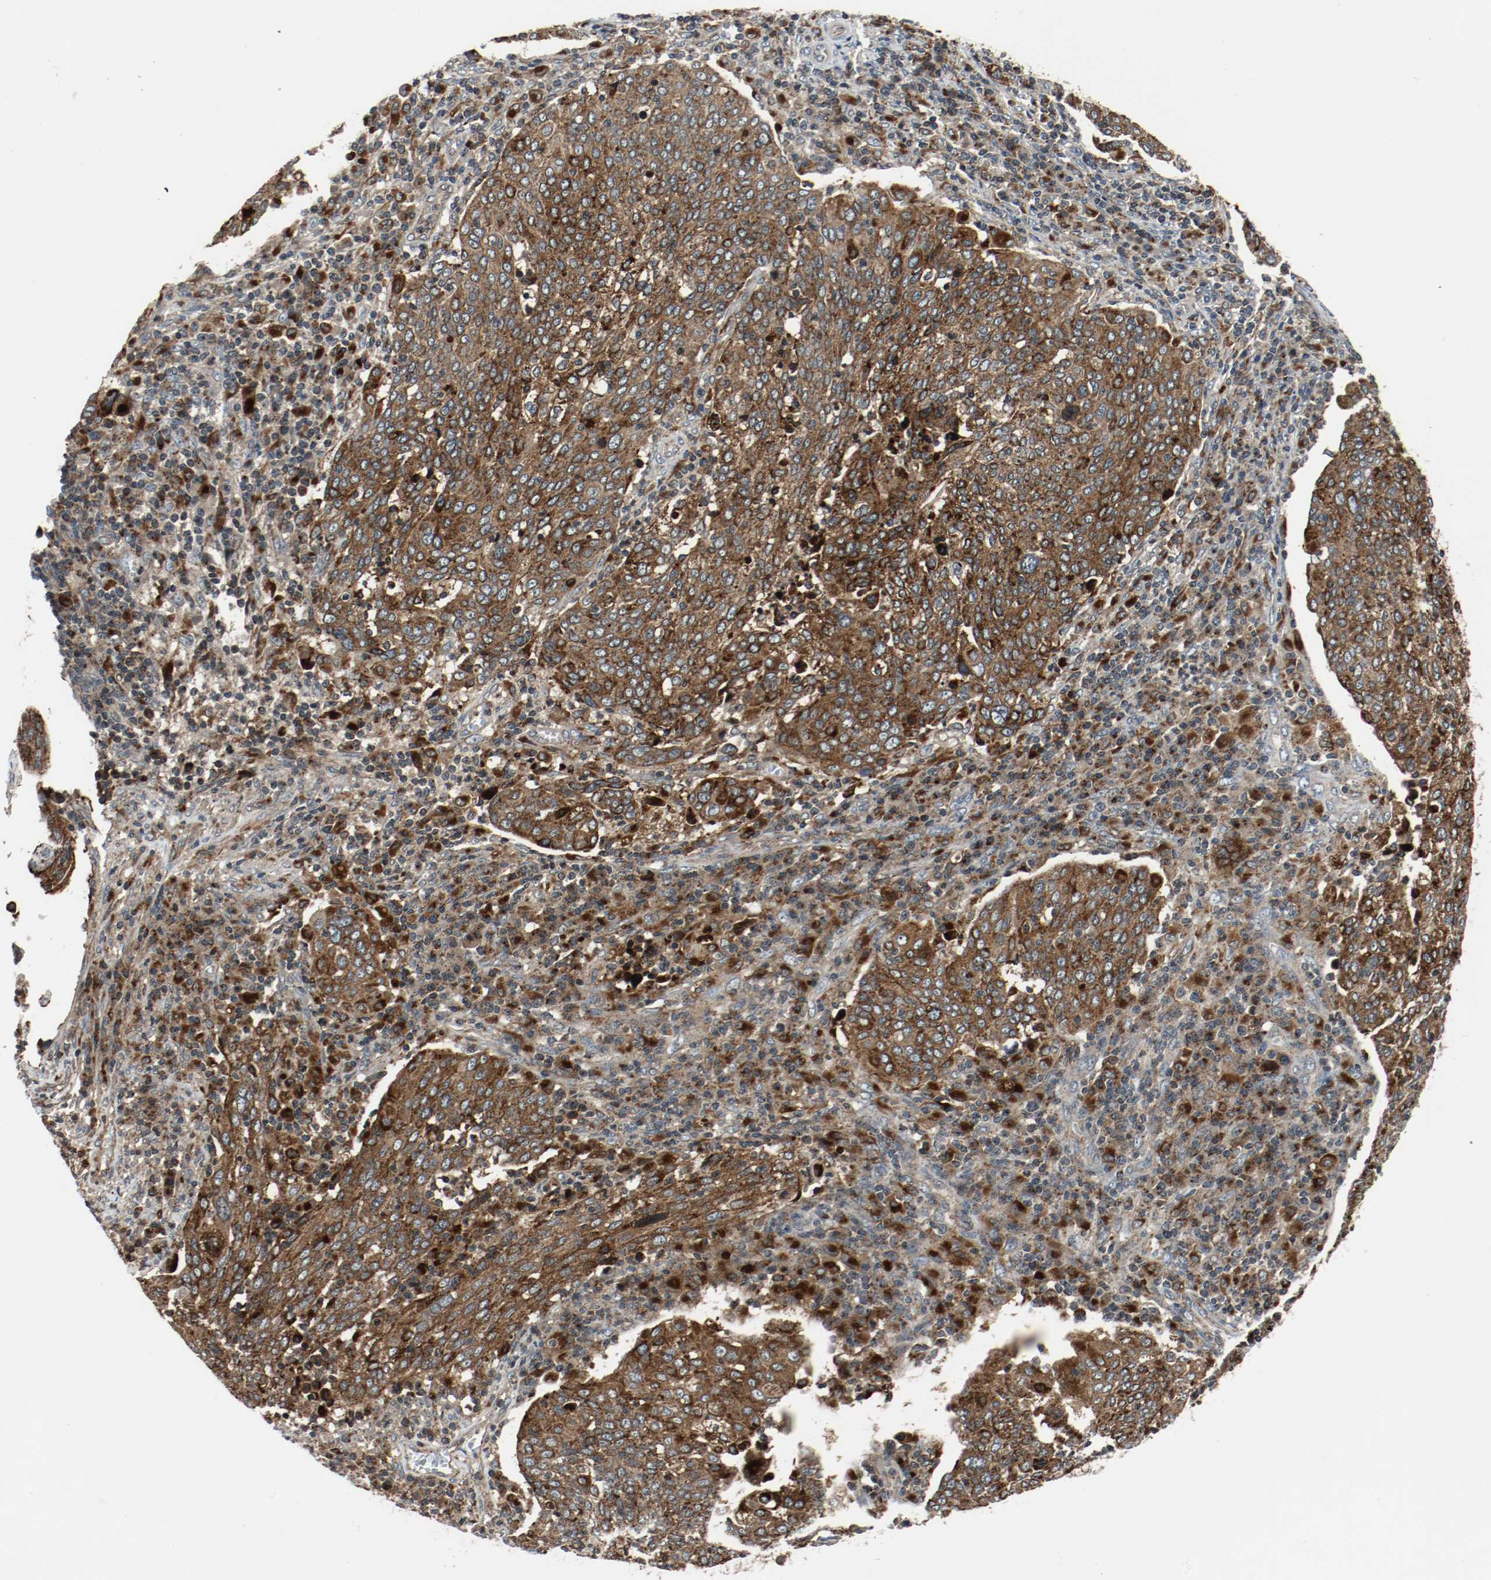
{"staining": {"intensity": "moderate", "quantity": ">75%", "location": "cytoplasmic/membranous"}, "tissue": "cervical cancer", "cell_type": "Tumor cells", "image_type": "cancer", "snomed": [{"axis": "morphology", "description": "Squamous cell carcinoma, NOS"}, {"axis": "topography", "description": "Cervix"}], "caption": "Immunohistochemical staining of human cervical cancer exhibits medium levels of moderate cytoplasmic/membranous expression in about >75% of tumor cells. The protein is shown in brown color, while the nuclei are stained blue.", "gene": "LAMP2", "patient": {"sex": "female", "age": 40}}